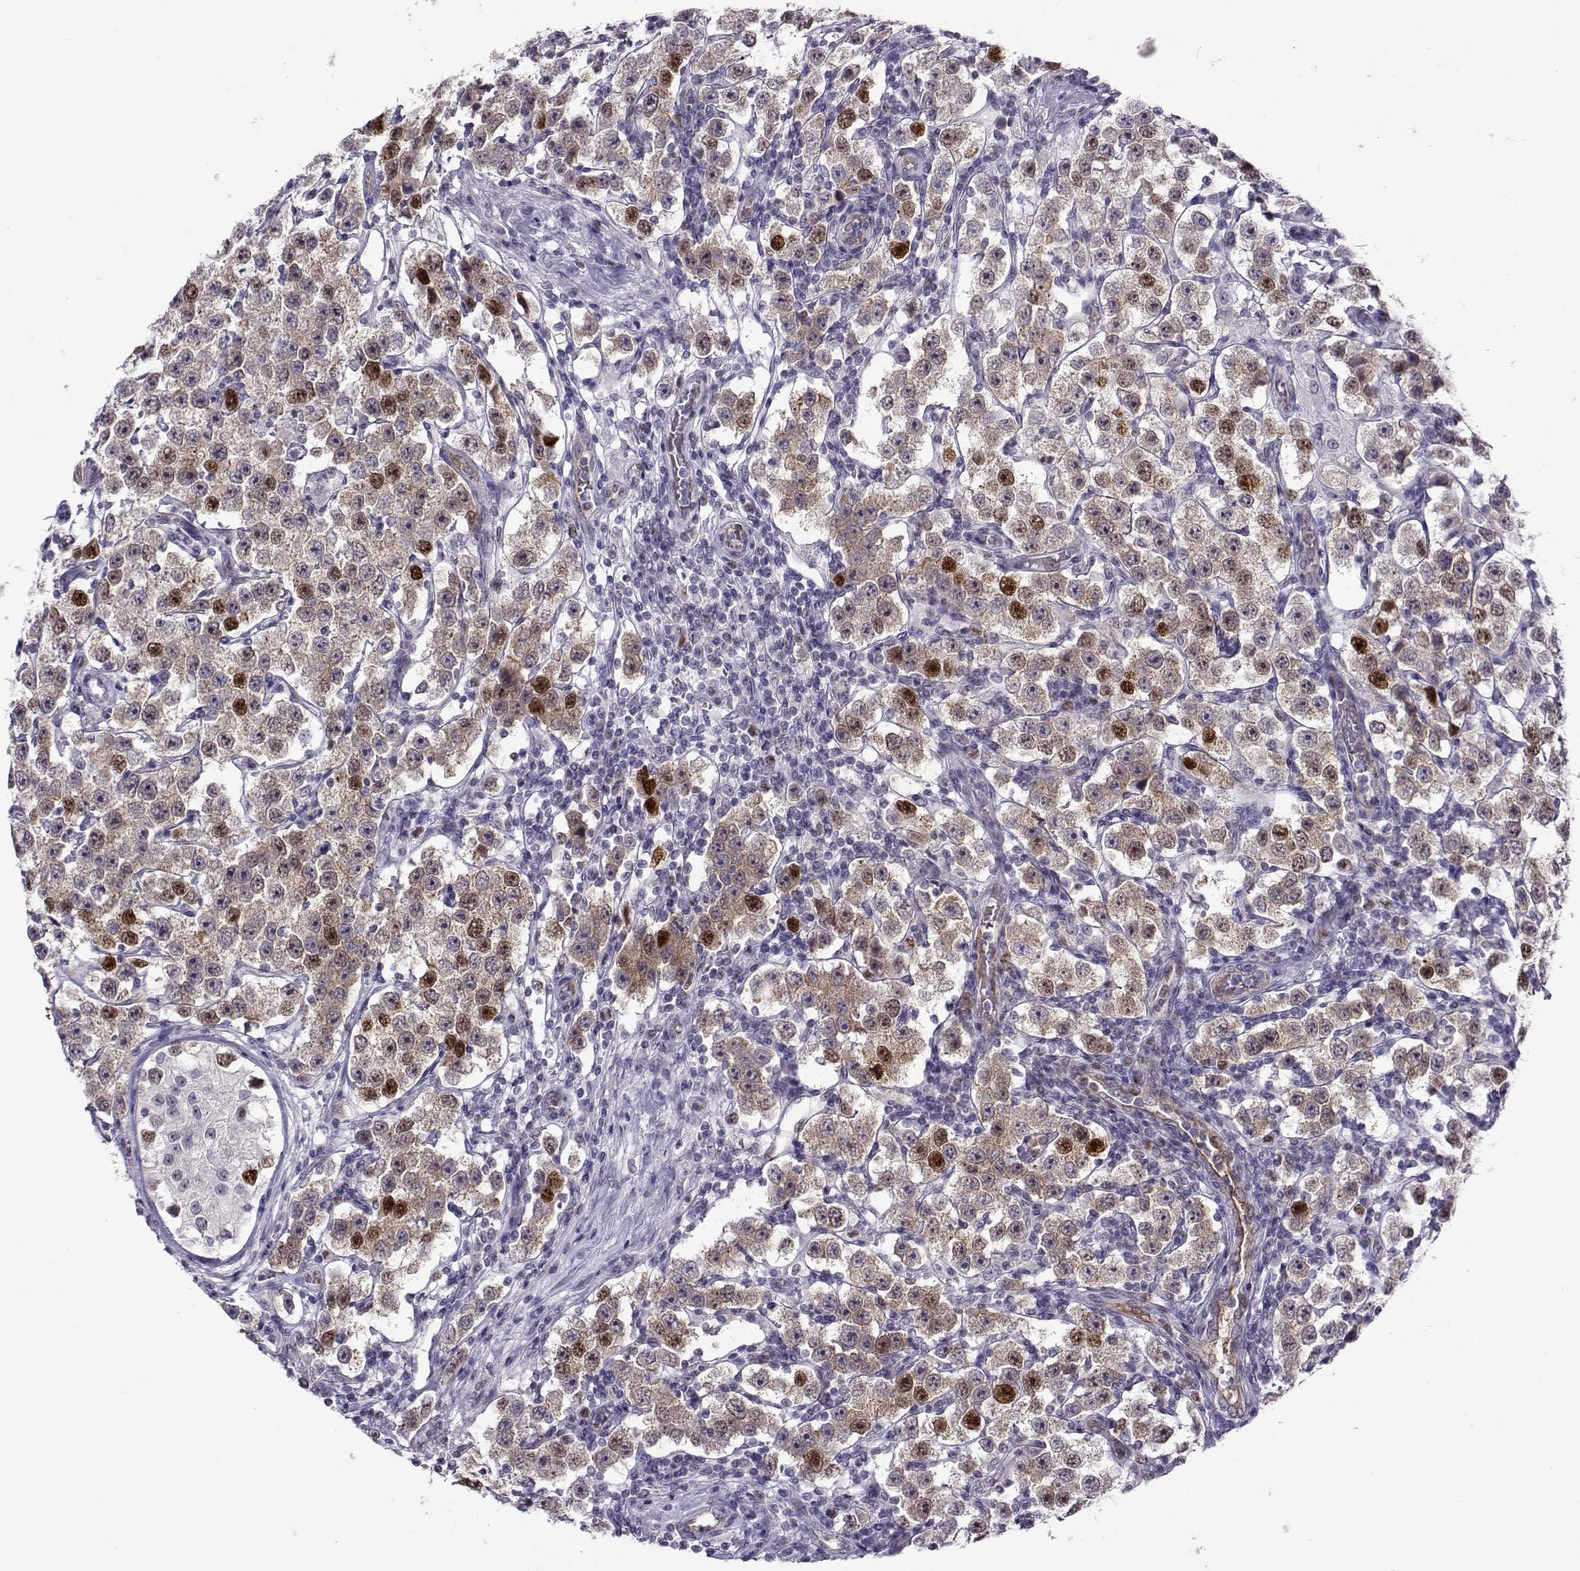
{"staining": {"intensity": "strong", "quantity": "25%-75%", "location": "cytoplasmic/membranous,nuclear"}, "tissue": "testis cancer", "cell_type": "Tumor cells", "image_type": "cancer", "snomed": [{"axis": "morphology", "description": "Seminoma, NOS"}, {"axis": "topography", "description": "Testis"}], "caption": "Protein positivity by immunohistochemistry (IHC) demonstrates strong cytoplasmic/membranous and nuclear staining in approximately 25%-75% of tumor cells in testis cancer. The staining was performed using DAB (3,3'-diaminobenzidine) to visualize the protein expression in brown, while the nuclei were stained in blue with hematoxylin (Magnification: 20x).", "gene": "BACH1", "patient": {"sex": "male", "age": 37}}